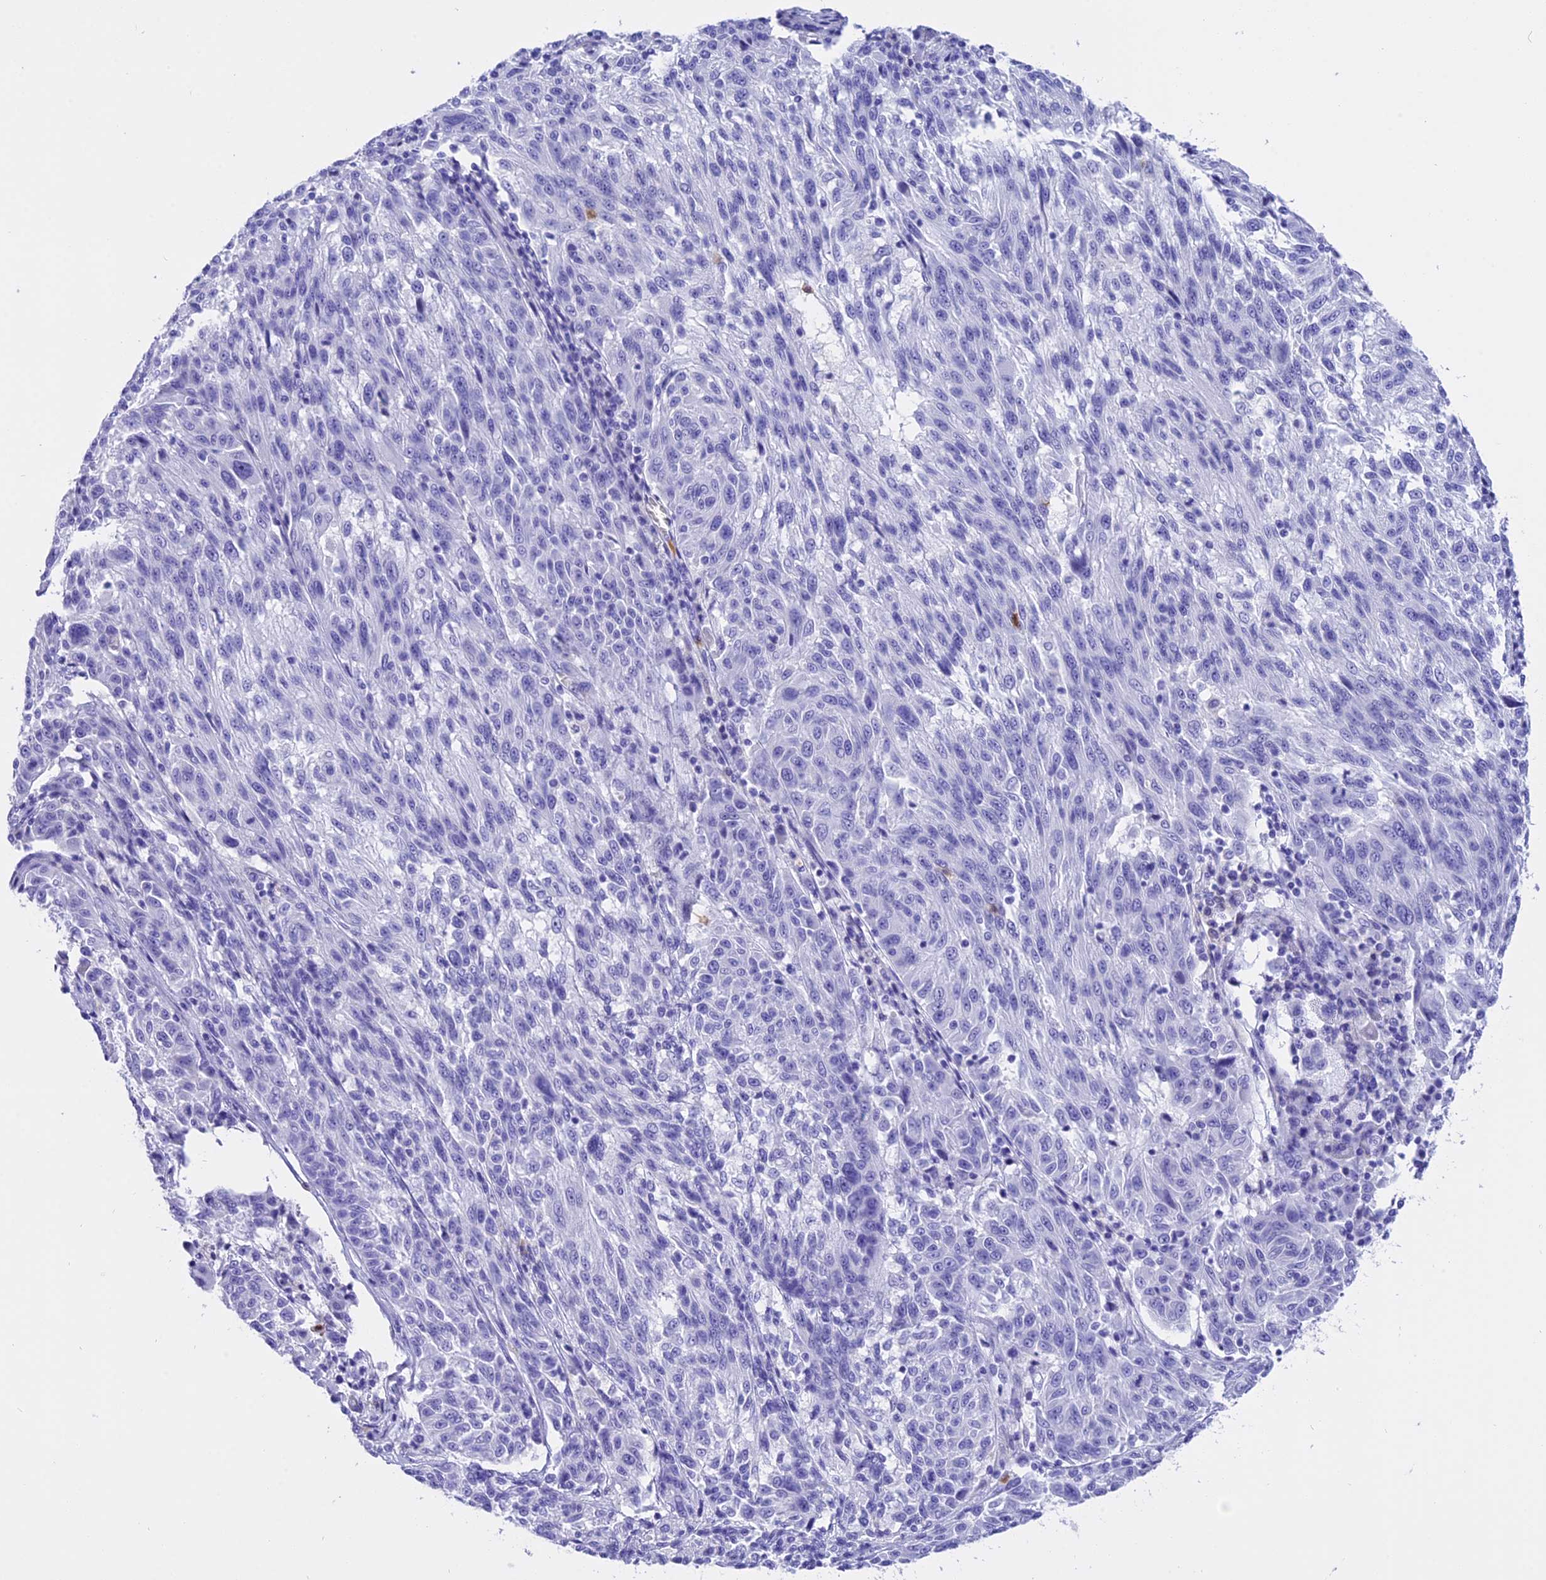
{"staining": {"intensity": "negative", "quantity": "none", "location": "none"}, "tissue": "melanoma", "cell_type": "Tumor cells", "image_type": "cancer", "snomed": [{"axis": "morphology", "description": "Malignant melanoma, NOS"}, {"axis": "topography", "description": "Skin"}], "caption": "This is a image of immunohistochemistry staining of melanoma, which shows no expression in tumor cells.", "gene": "CLC", "patient": {"sex": "male", "age": 53}}